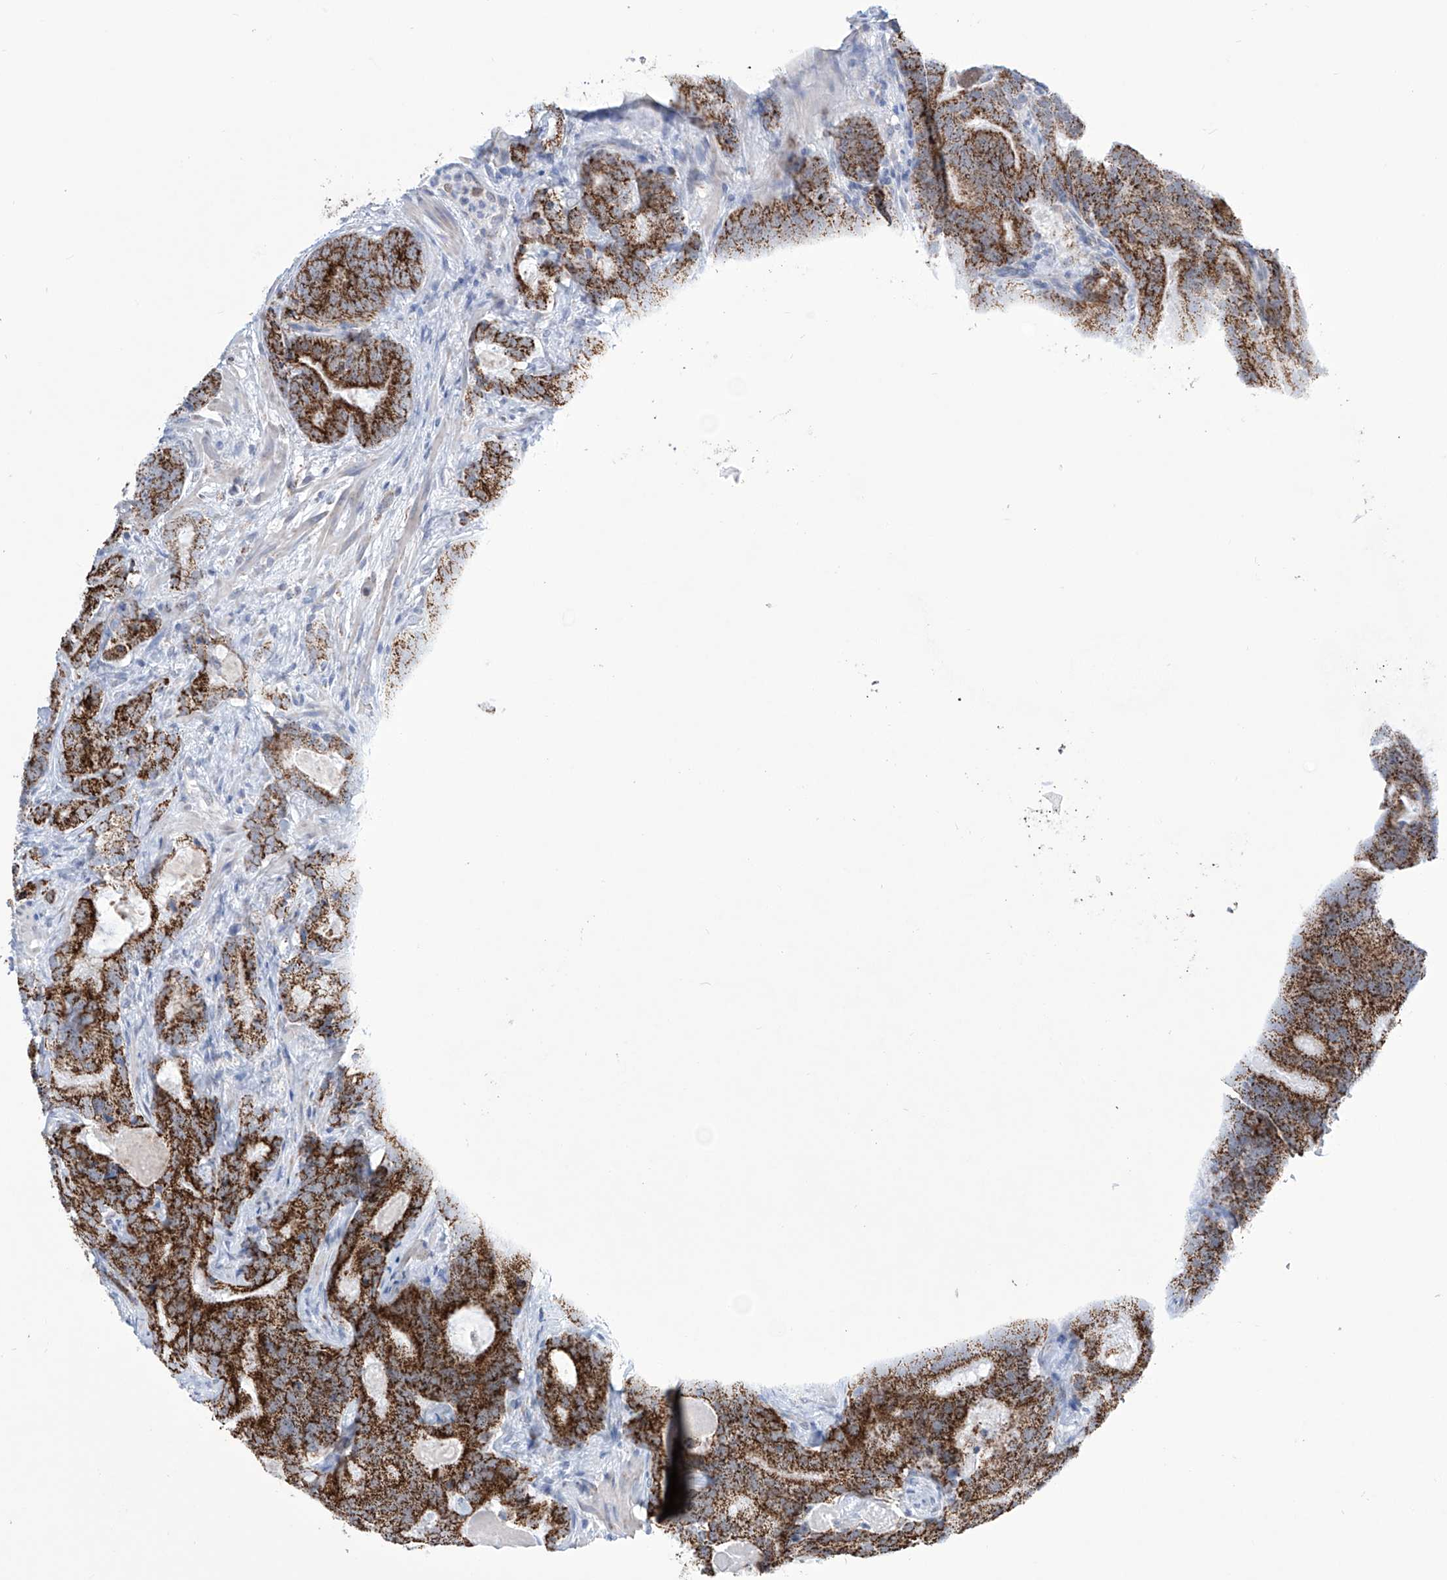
{"staining": {"intensity": "strong", "quantity": ">75%", "location": "cytoplasmic/membranous"}, "tissue": "prostate cancer", "cell_type": "Tumor cells", "image_type": "cancer", "snomed": [{"axis": "morphology", "description": "Adenocarcinoma, High grade"}, {"axis": "topography", "description": "Prostate"}], "caption": "A micrograph of prostate adenocarcinoma (high-grade) stained for a protein demonstrates strong cytoplasmic/membranous brown staining in tumor cells.", "gene": "ALDH6A1", "patient": {"sex": "male", "age": 66}}